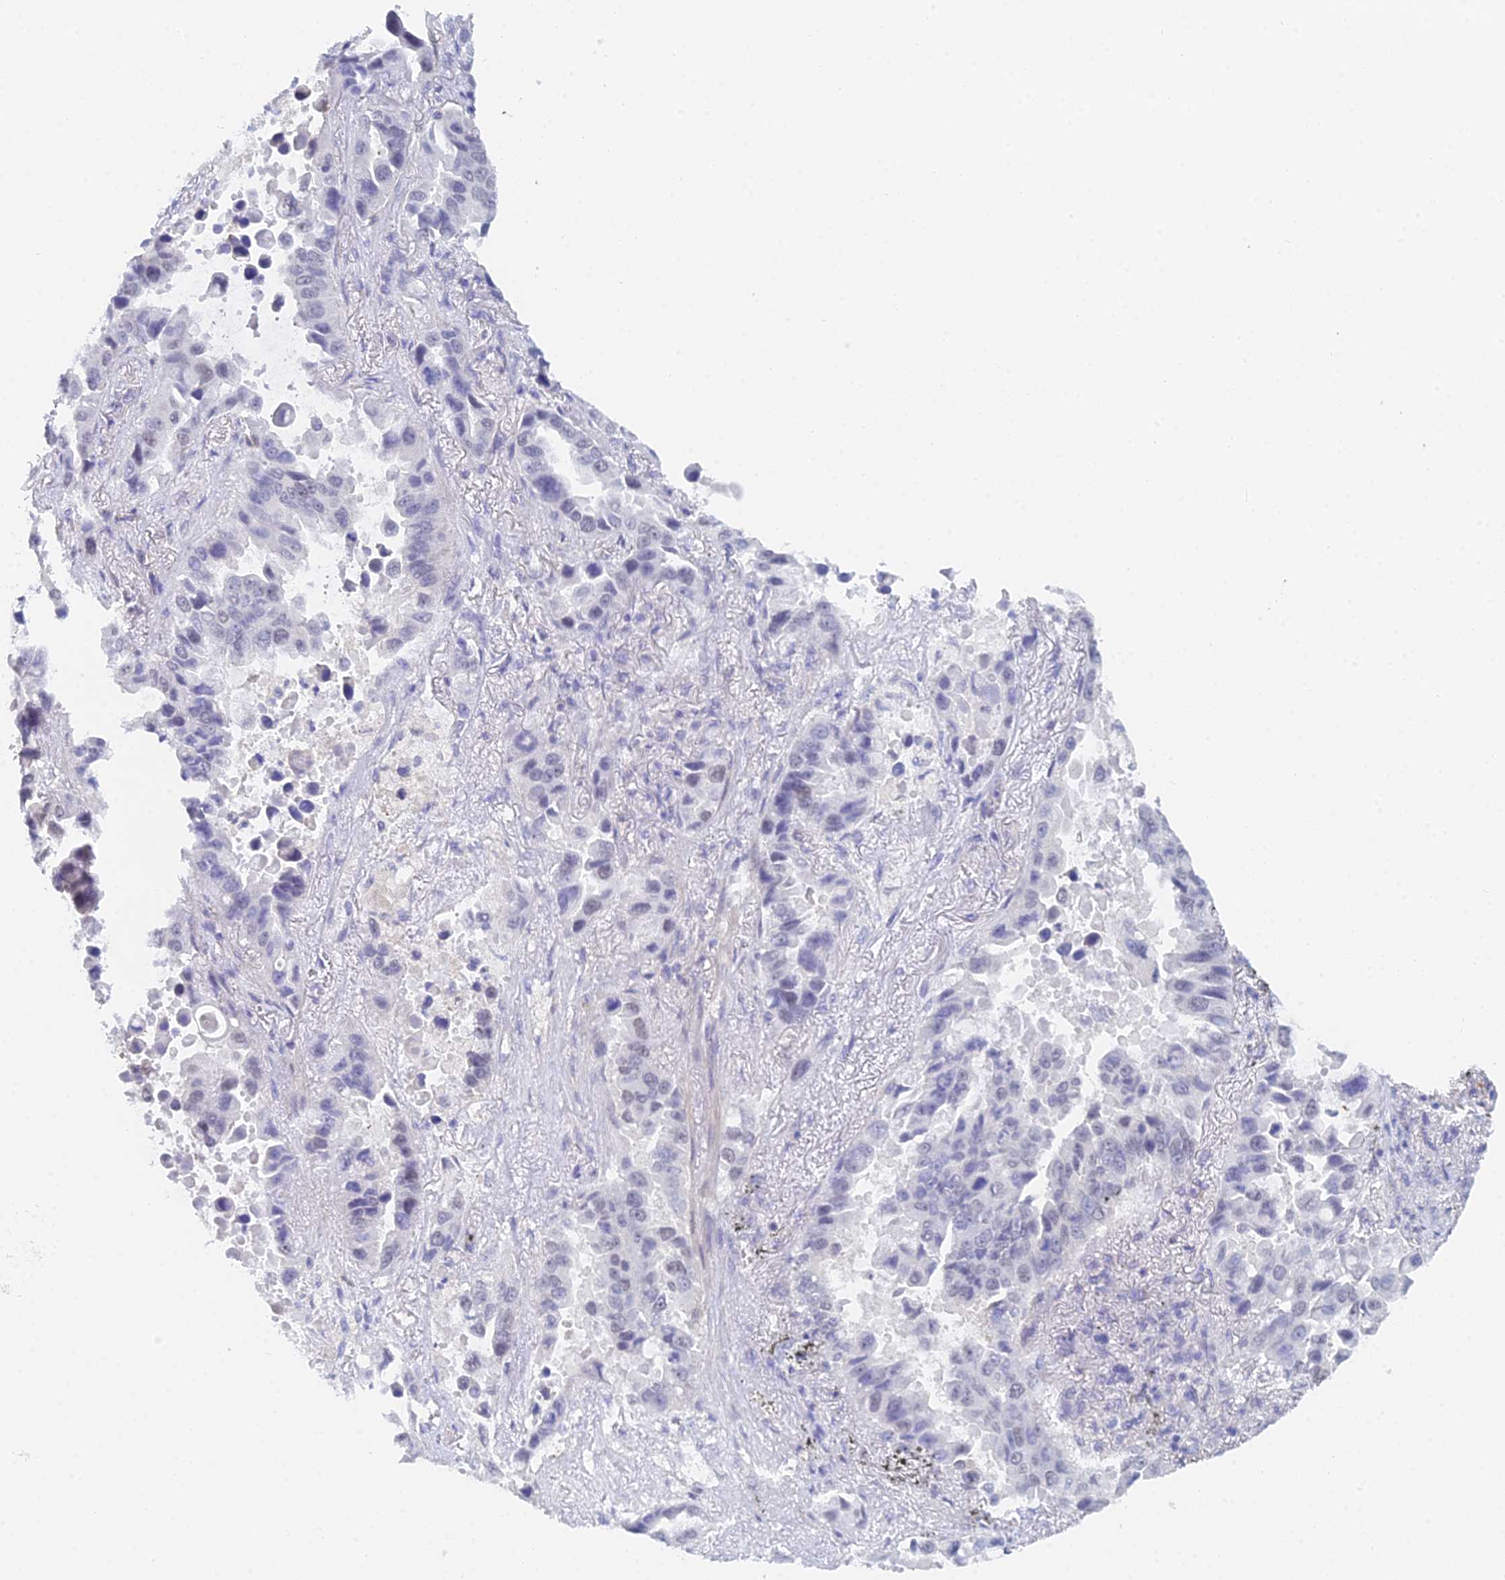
{"staining": {"intensity": "negative", "quantity": "none", "location": "none"}, "tissue": "lung cancer", "cell_type": "Tumor cells", "image_type": "cancer", "snomed": [{"axis": "morphology", "description": "Adenocarcinoma, NOS"}, {"axis": "topography", "description": "Lung"}], "caption": "Immunohistochemistry (IHC) of lung adenocarcinoma displays no staining in tumor cells.", "gene": "MCM2", "patient": {"sex": "male", "age": 64}}